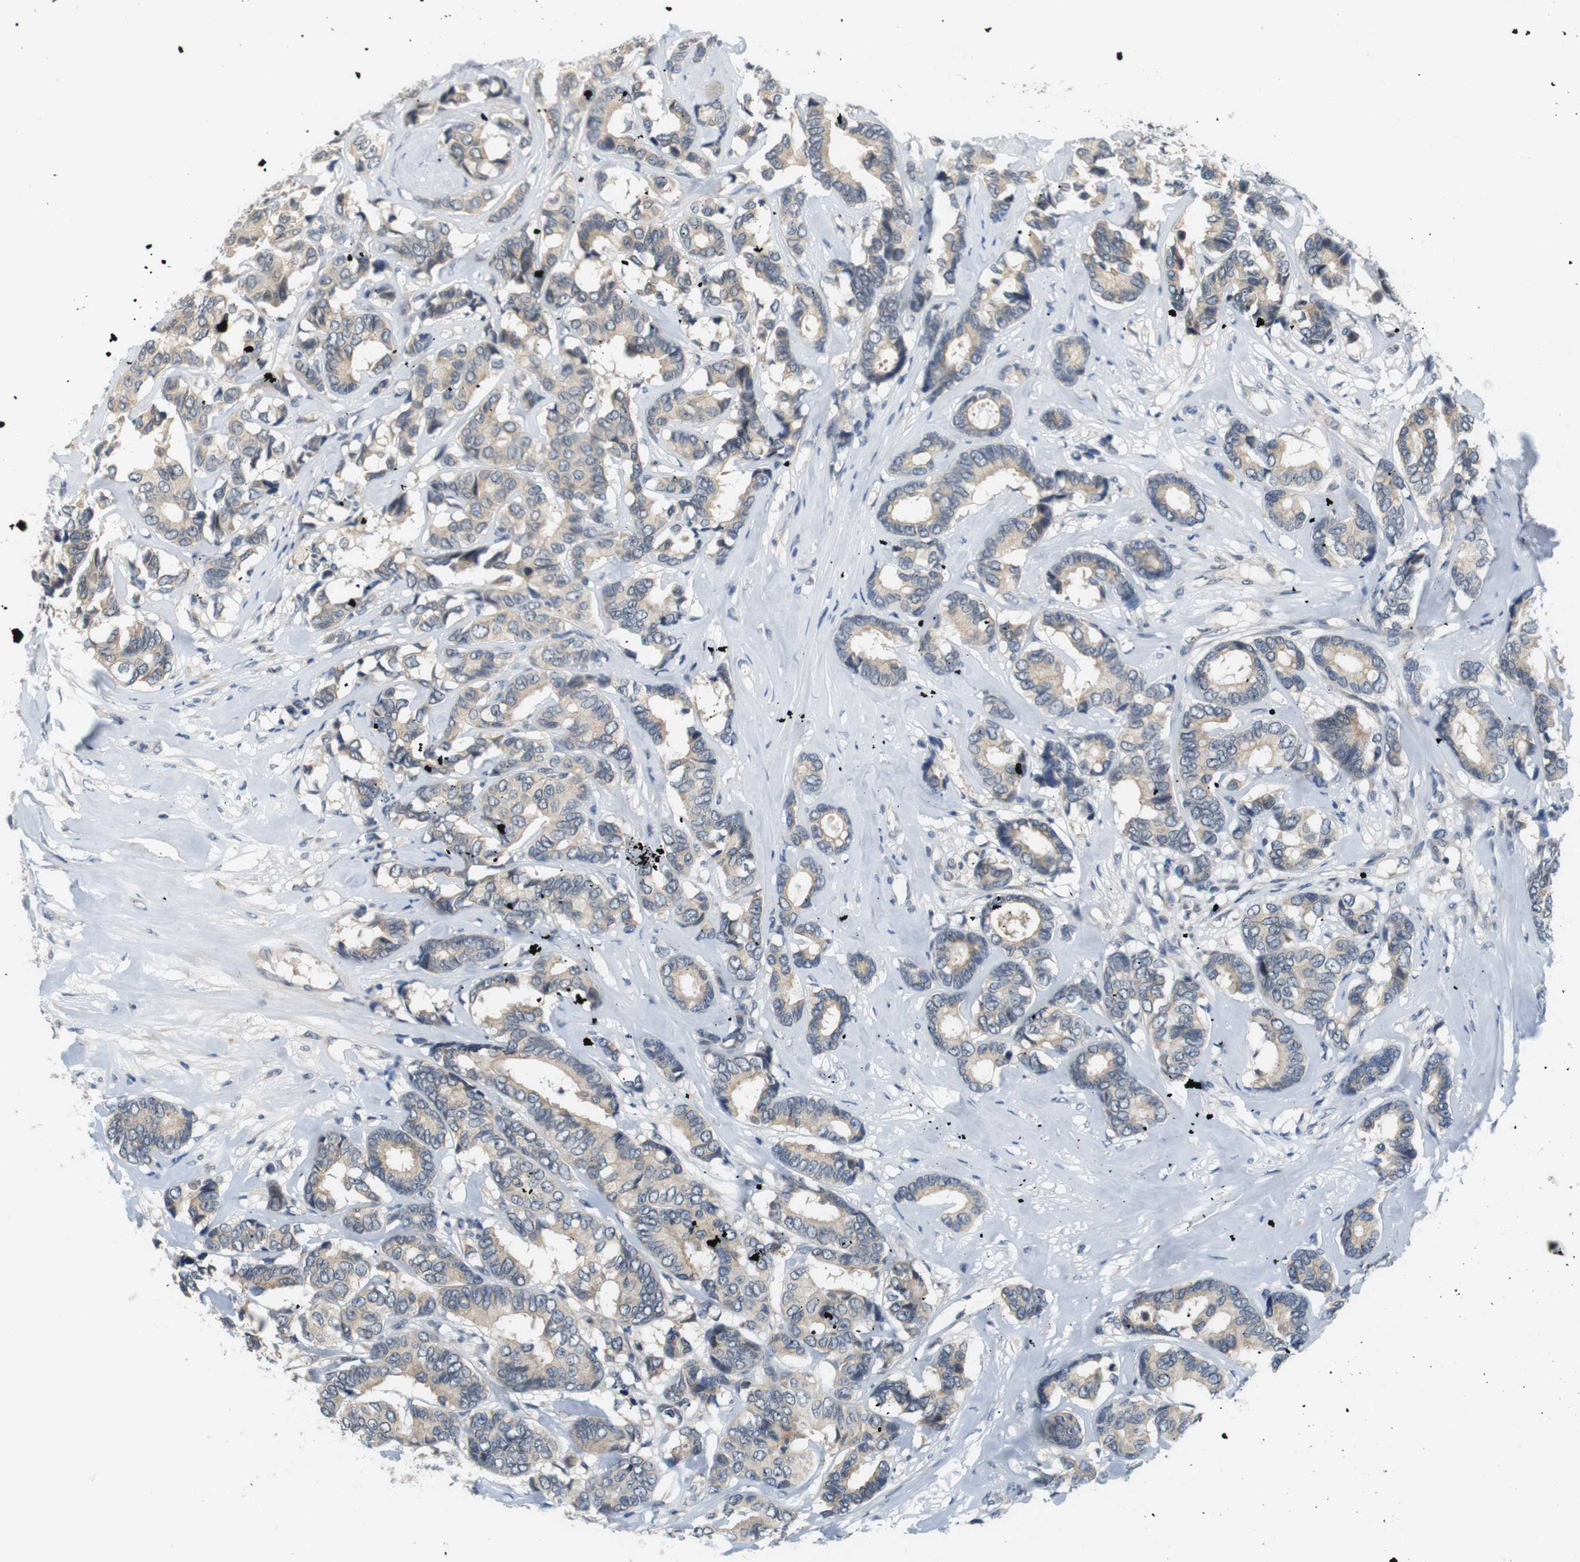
{"staining": {"intensity": "weak", "quantity": "<25%", "location": "cytoplasmic/membranous"}, "tissue": "breast cancer", "cell_type": "Tumor cells", "image_type": "cancer", "snomed": [{"axis": "morphology", "description": "Duct carcinoma"}, {"axis": "topography", "description": "Breast"}], "caption": "An immunohistochemistry photomicrograph of infiltrating ductal carcinoma (breast) is shown. There is no staining in tumor cells of infiltrating ductal carcinoma (breast).", "gene": "WNT7A", "patient": {"sex": "female", "age": 87}}